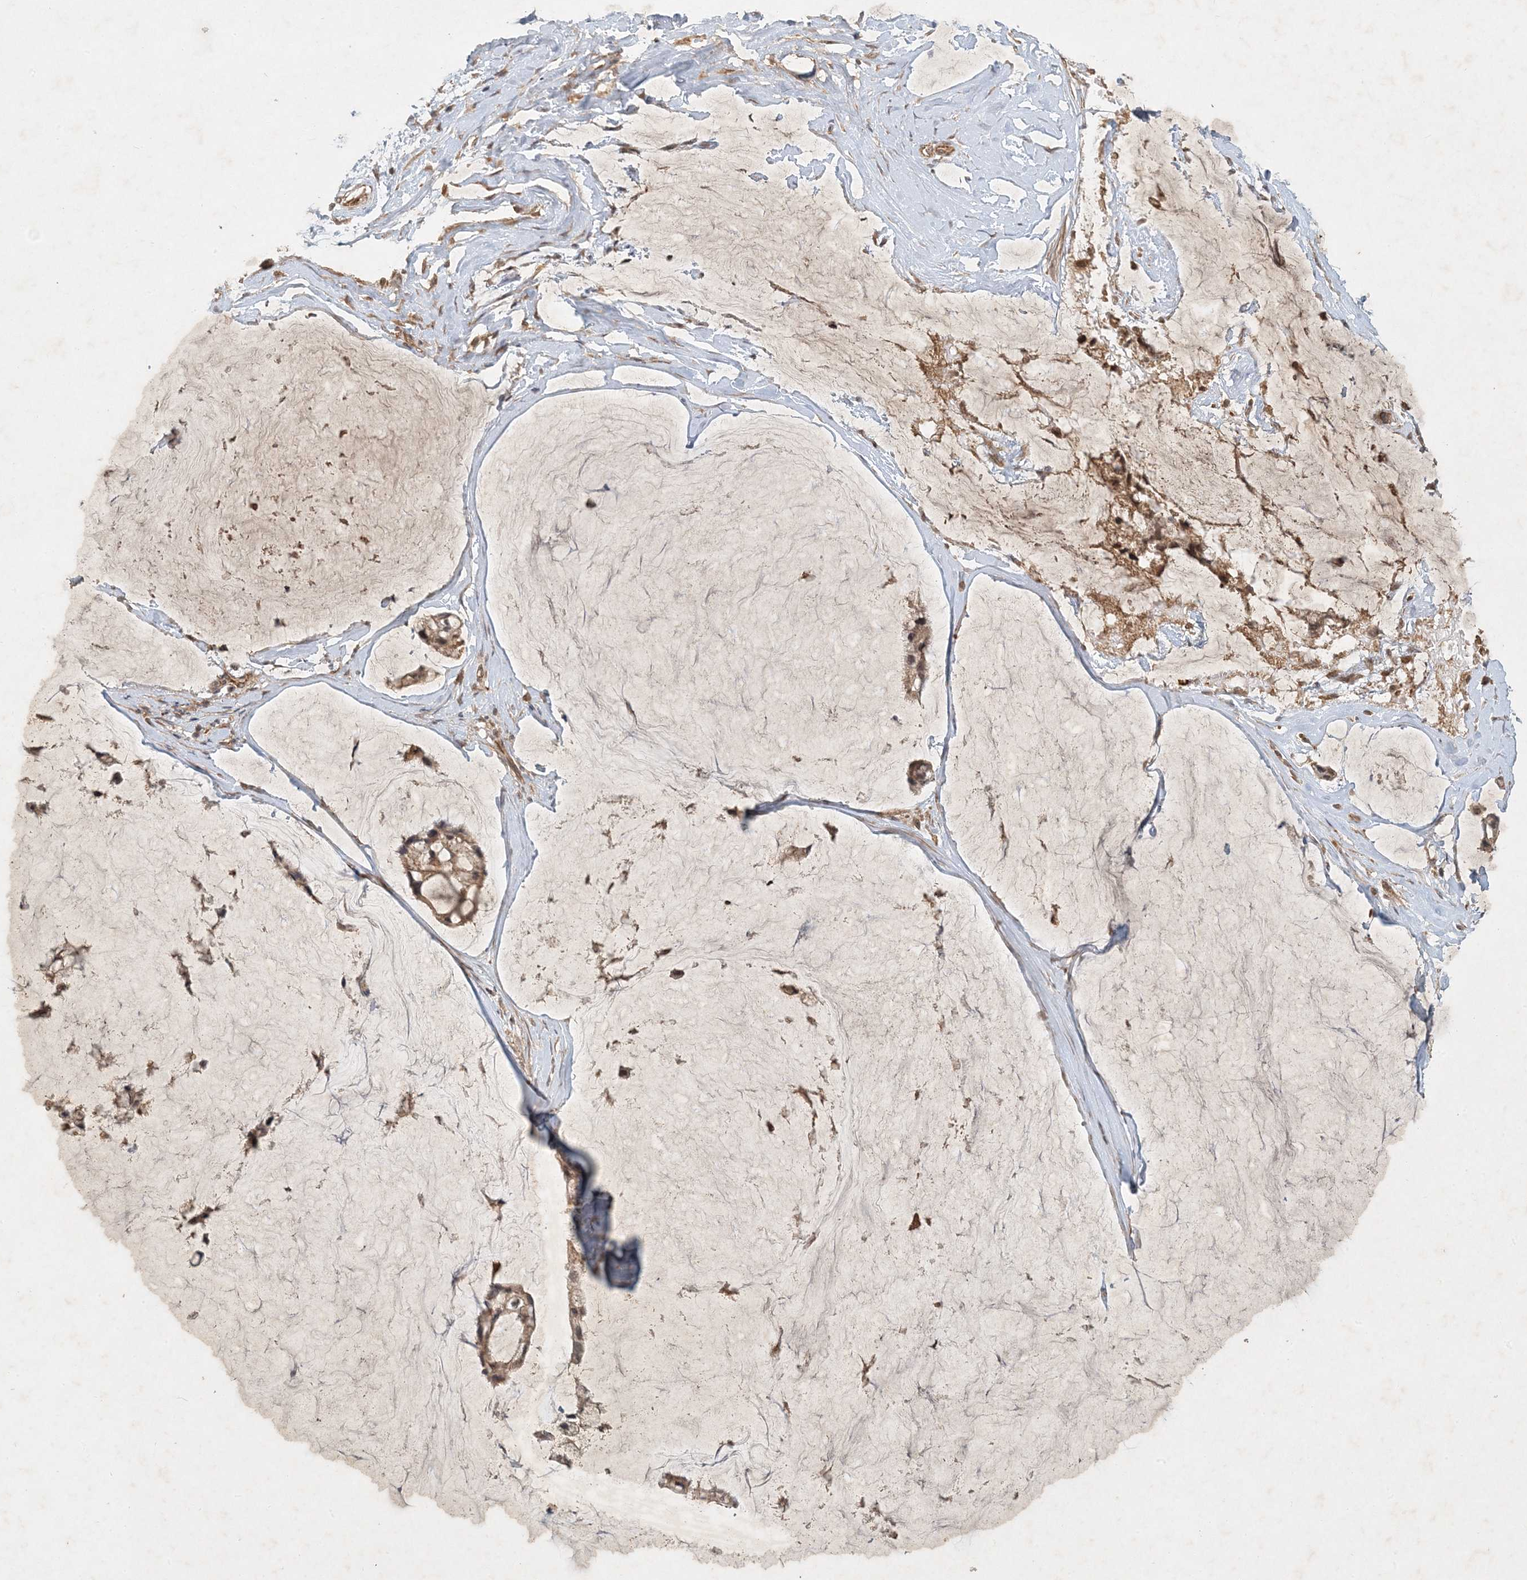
{"staining": {"intensity": "moderate", "quantity": ">75%", "location": "cytoplasmic/membranous"}, "tissue": "ovarian cancer", "cell_type": "Tumor cells", "image_type": "cancer", "snomed": [{"axis": "morphology", "description": "Cystadenocarcinoma, mucinous, NOS"}, {"axis": "topography", "description": "Ovary"}], "caption": "Immunohistochemistry (IHC) of human mucinous cystadenocarcinoma (ovarian) shows medium levels of moderate cytoplasmic/membranous positivity in approximately >75% of tumor cells.", "gene": "ZCCHC4", "patient": {"sex": "female", "age": 39}}